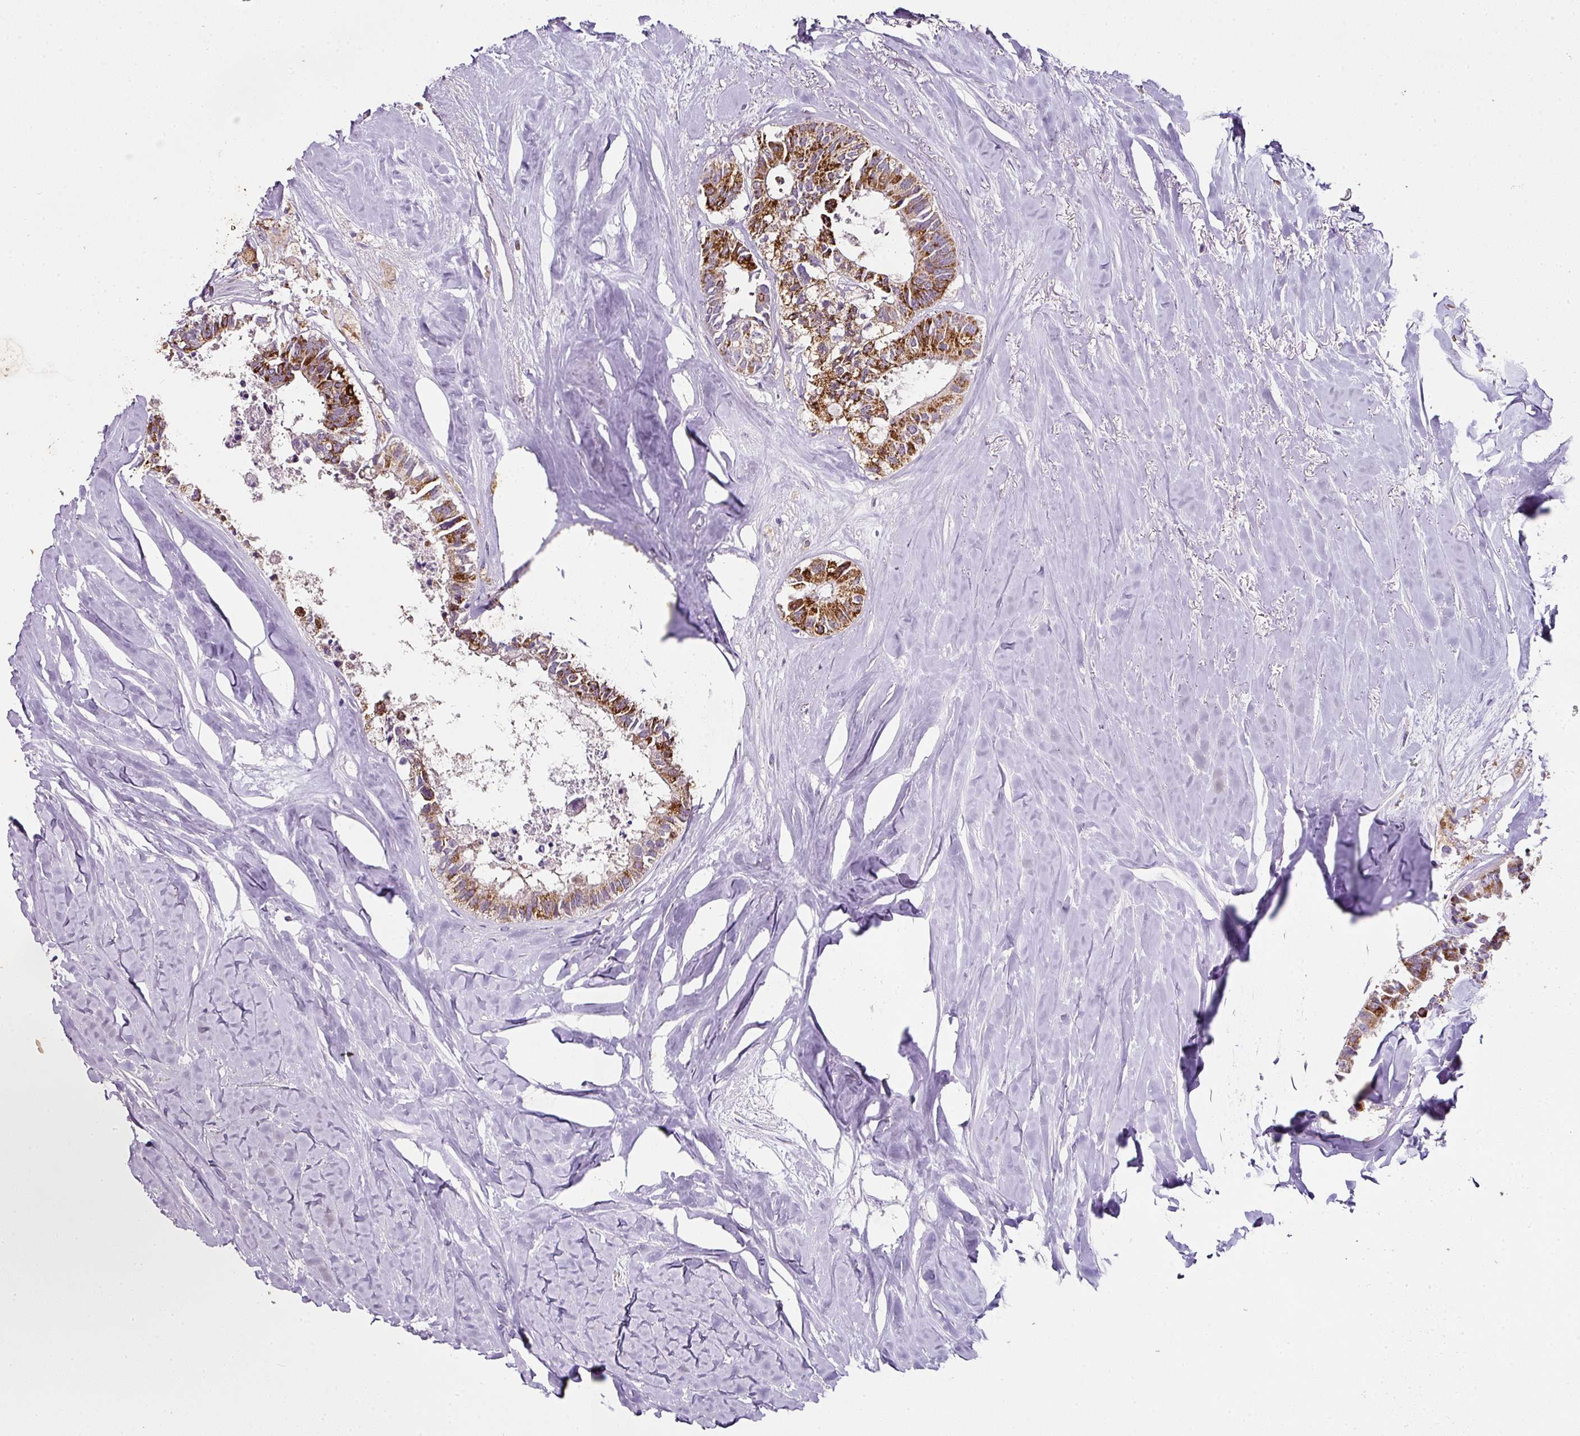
{"staining": {"intensity": "strong", "quantity": ">75%", "location": "cytoplasmic/membranous"}, "tissue": "colorectal cancer", "cell_type": "Tumor cells", "image_type": "cancer", "snomed": [{"axis": "morphology", "description": "Adenocarcinoma, NOS"}, {"axis": "topography", "description": "Colon"}, {"axis": "topography", "description": "Rectum"}], "caption": "The micrograph demonstrates staining of colorectal adenocarcinoma, revealing strong cytoplasmic/membranous protein staining (brown color) within tumor cells.", "gene": "SKIC2", "patient": {"sex": "male", "age": 57}}